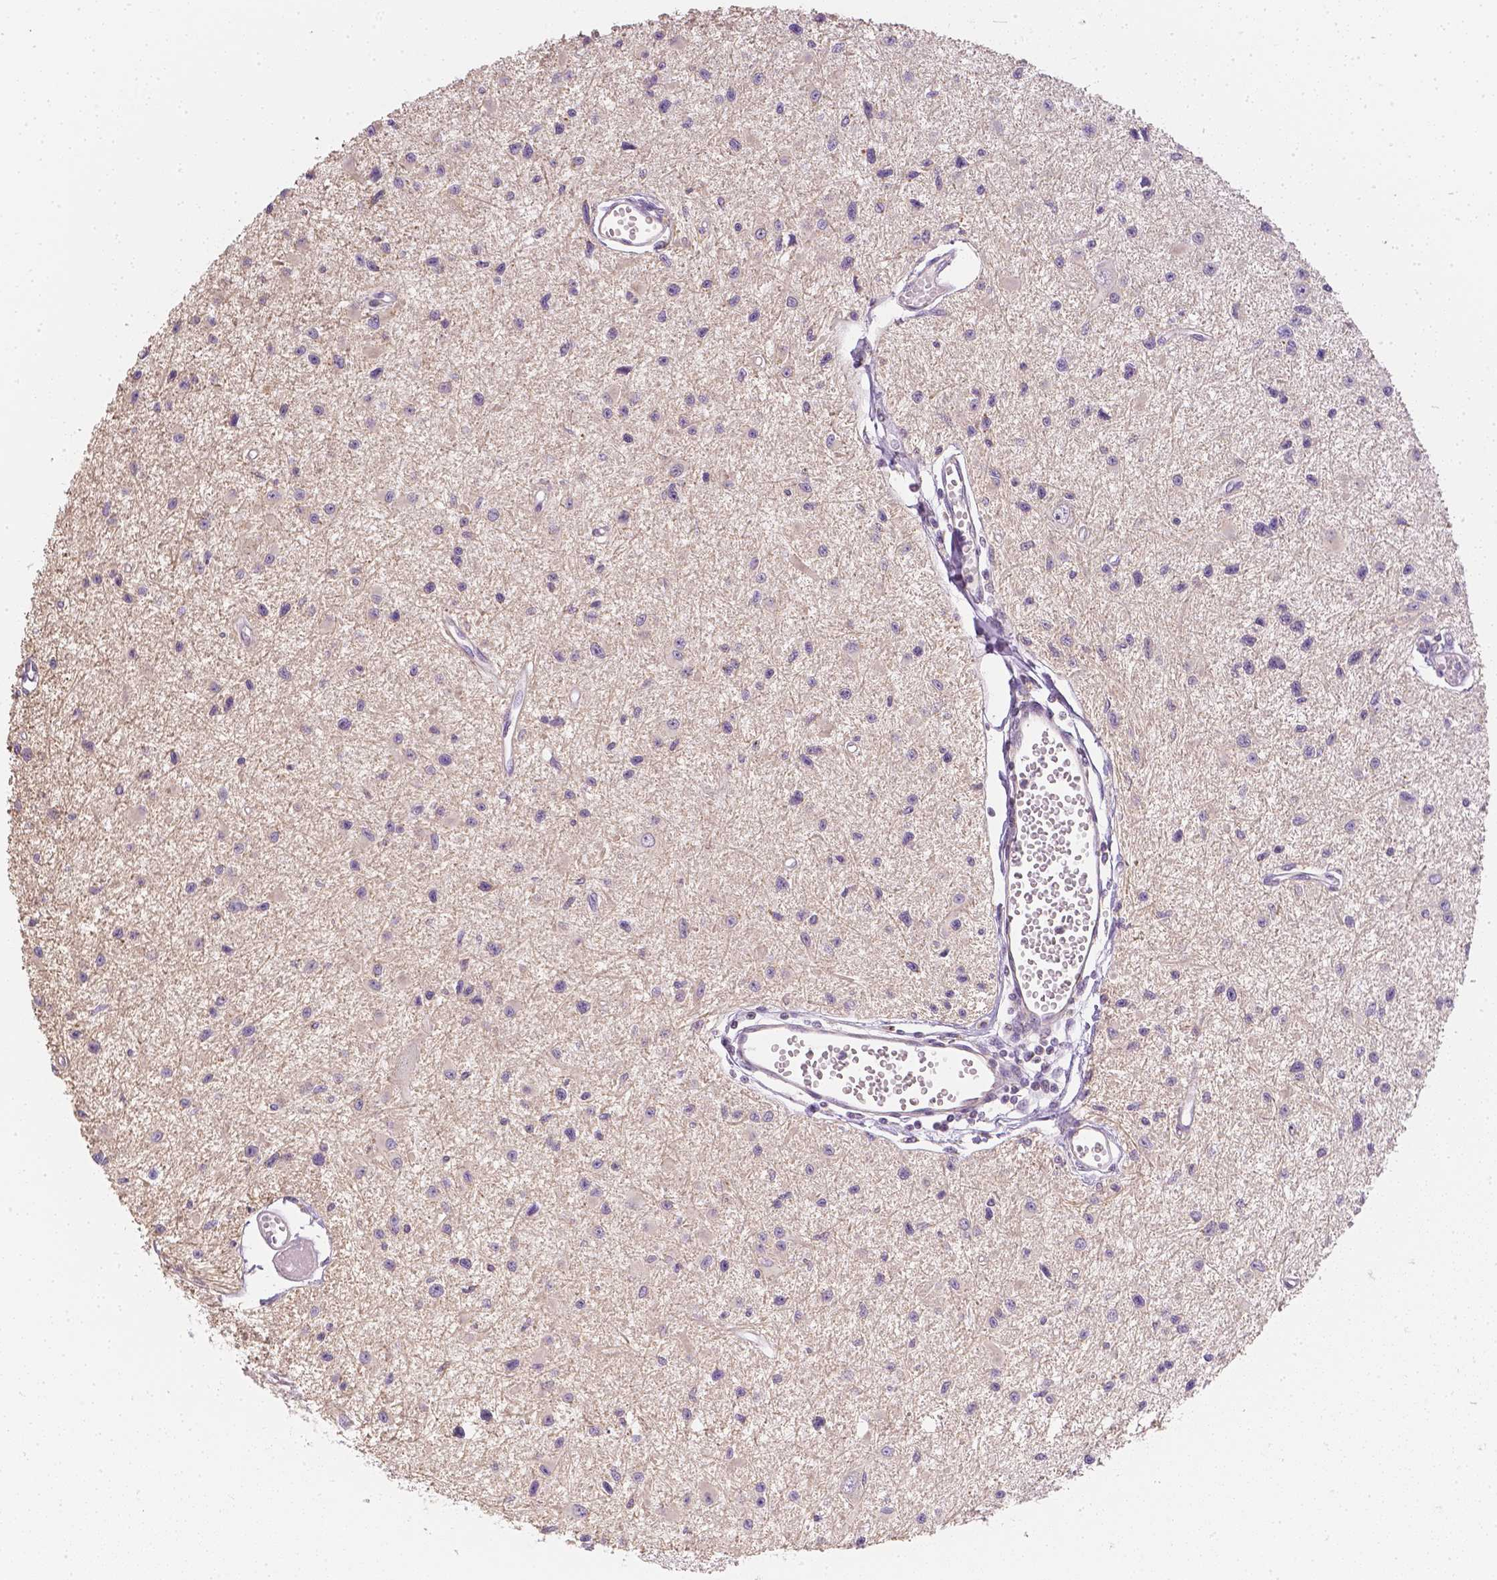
{"staining": {"intensity": "negative", "quantity": "none", "location": "none"}, "tissue": "glioma", "cell_type": "Tumor cells", "image_type": "cancer", "snomed": [{"axis": "morphology", "description": "Glioma, malignant, High grade"}, {"axis": "topography", "description": "Brain"}], "caption": "Human high-grade glioma (malignant) stained for a protein using immunohistochemistry demonstrates no positivity in tumor cells.", "gene": "NVL", "patient": {"sex": "male", "age": 54}}